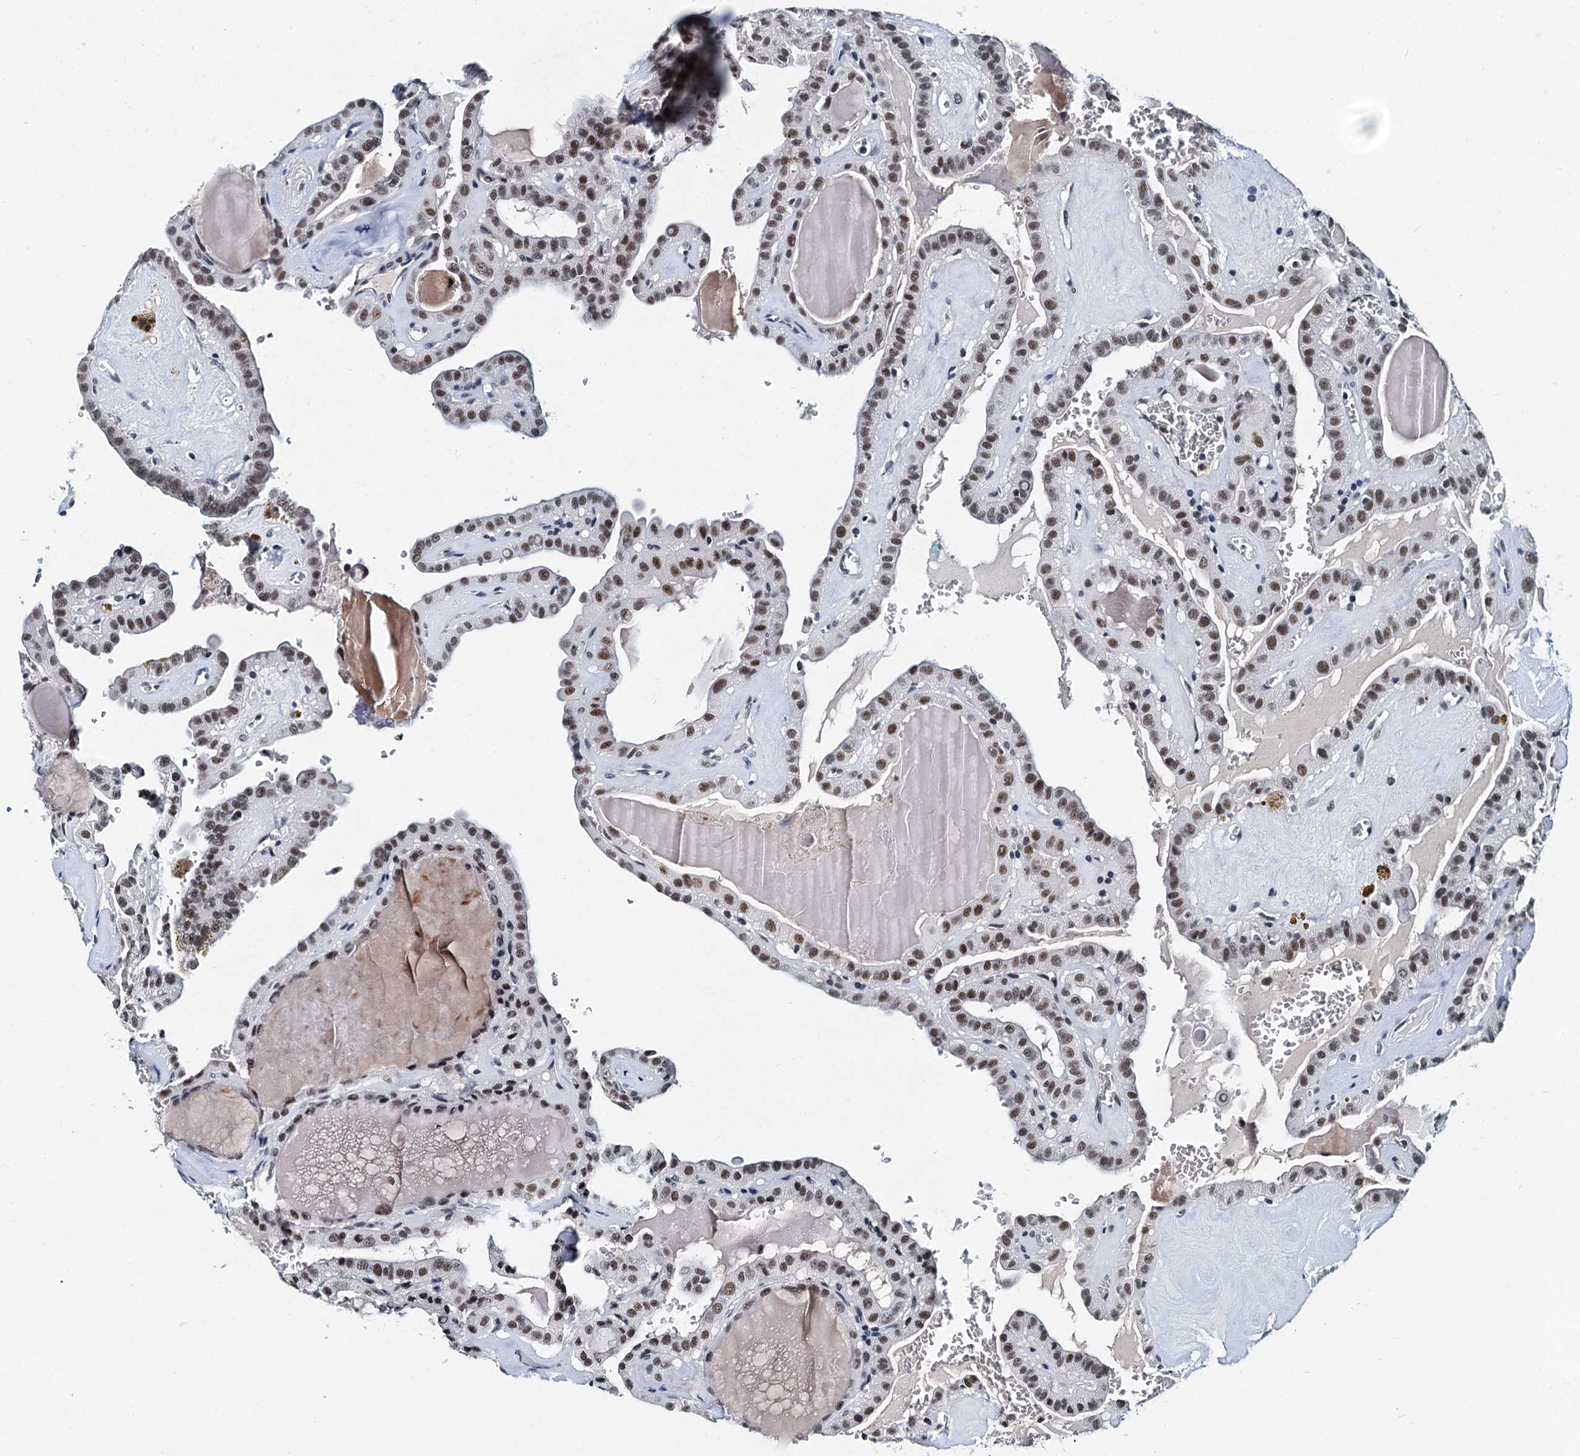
{"staining": {"intensity": "moderate", "quantity": ">75%", "location": "nuclear"}, "tissue": "thyroid cancer", "cell_type": "Tumor cells", "image_type": "cancer", "snomed": [{"axis": "morphology", "description": "Papillary adenocarcinoma, NOS"}, {"axis": "topography", "description": "Thyroid gland"}], "caption": "Papillary adenocarcinoma (thyroid) stained for a protein (brown) exhibits moderate nuclear positive expression in approximately >75% of tumor cells.", "gene": "SNRPD1", "patient": {"sex": "male", "age": 52}}